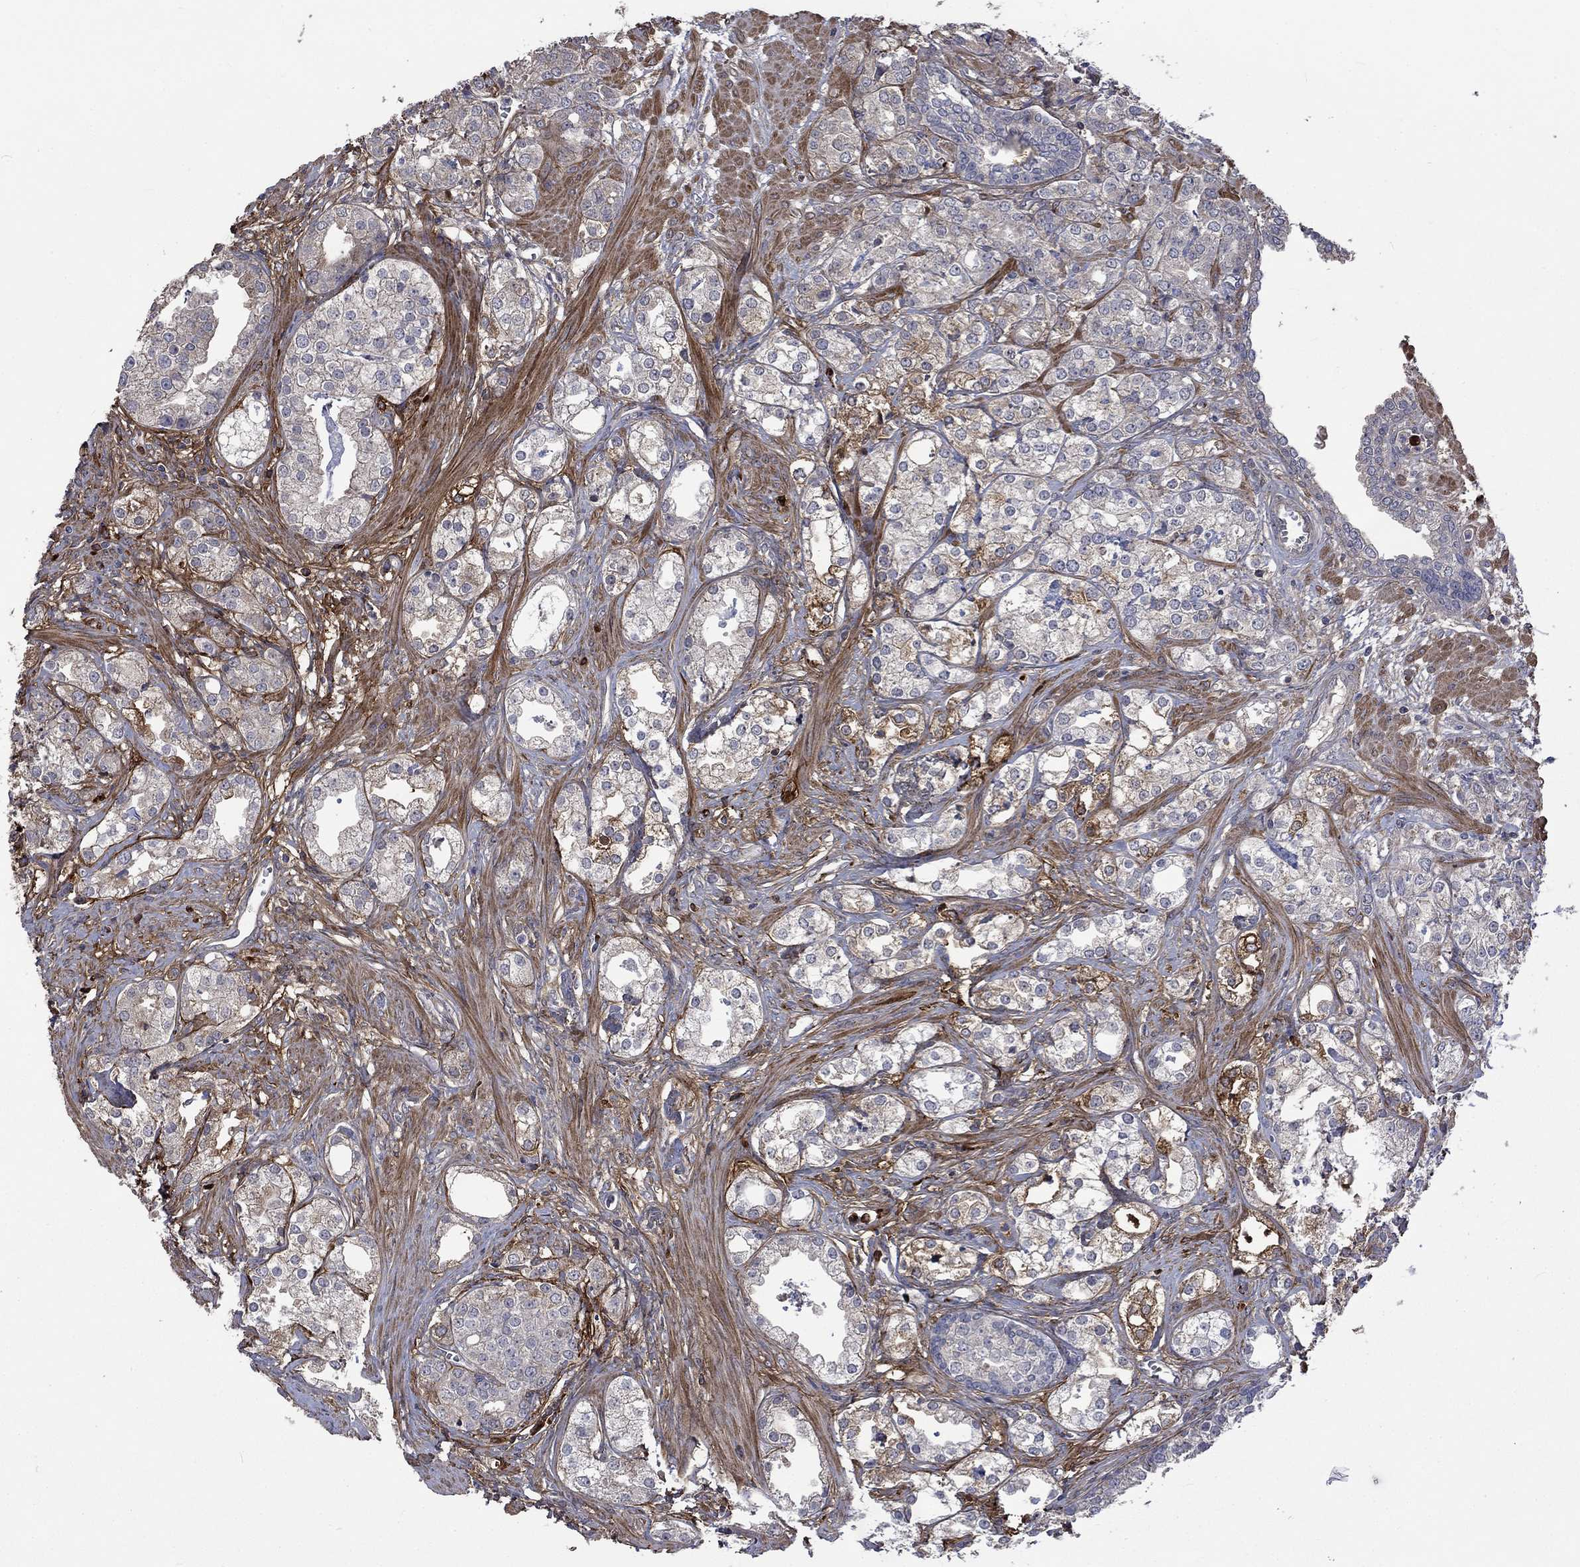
{"staining": {"intensity": "negative", "quantity": "none", "location": "none"}, "tissue": "prostate cancer", "cell_type": "Tumor cells", "image_type": "cancer", "snomed": [{"axis": "morphology", "description": "Adenocarcinoma, NOS"}, {"axis": "topography", "description": "Prostate and seminal vesicle, NOS"}, {"axis": "topography", "description": "Prostate"}], "caption": "Immunohistochemical staining of human prostate cancer reveals no significant positivity in tumor cells.", "gene": "VCAN", "patient": {"sex": "male", "age": 62}}